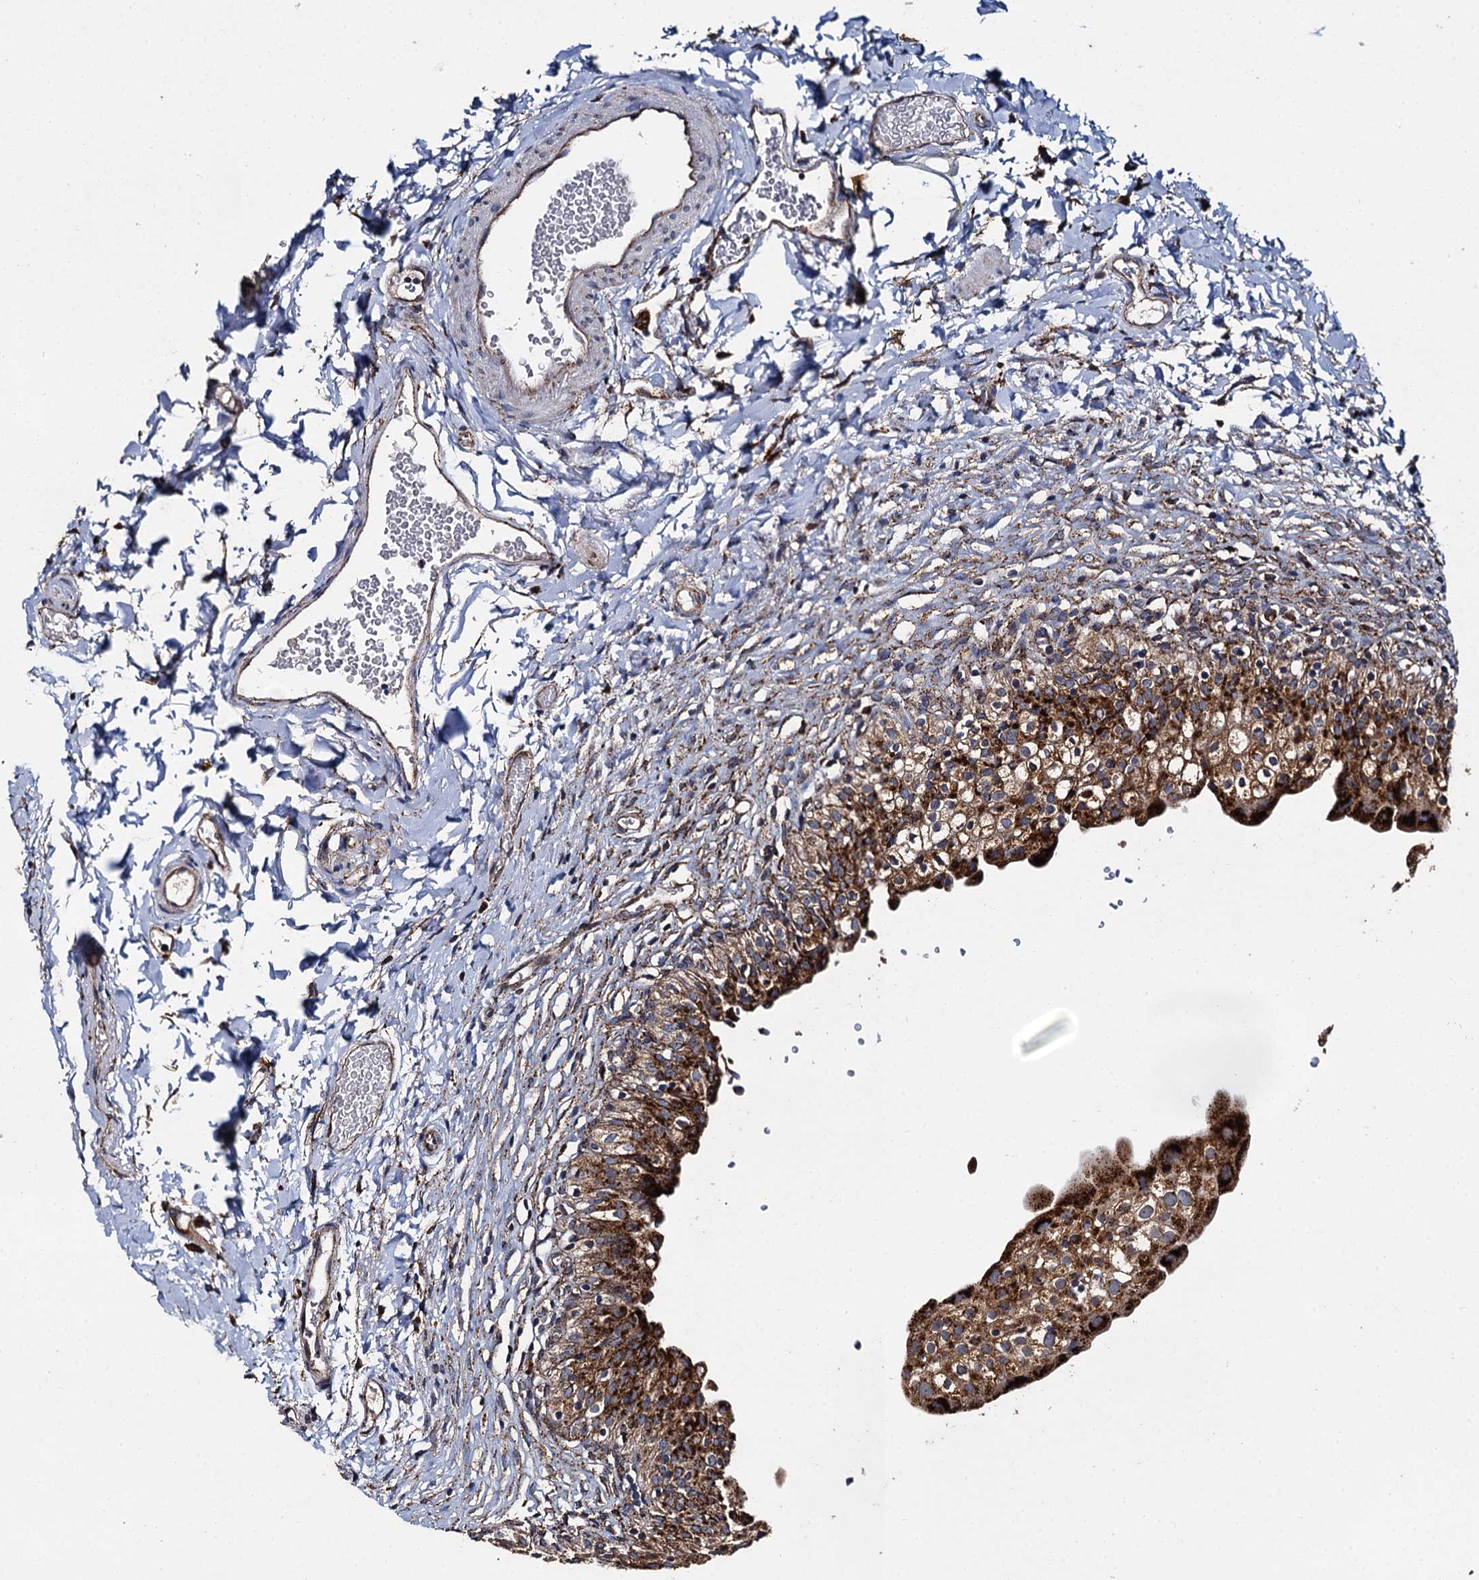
{"staining": {"intensity": "strong", "quantity": ">75%", "location": "cytoplasmic/membranous"}, "tissue": "urinary bladder", "cell_type": "Urothelial cells", "image_type": "normal", "snomed": [{"axis": "morphology", "description": "Normal tissue, NOS"}, {"axis": "topography", "description": "Urinary bladder"}], "caption": "Protein staining by immunohistochemistry (IHC) exhibits strong cytoplasmic/membranous expression in approximately >75% of urothelial cells in unremarkable urinary bladder.", "gene": "GBA1", "patient": {"sex": "male", "age": 55}}